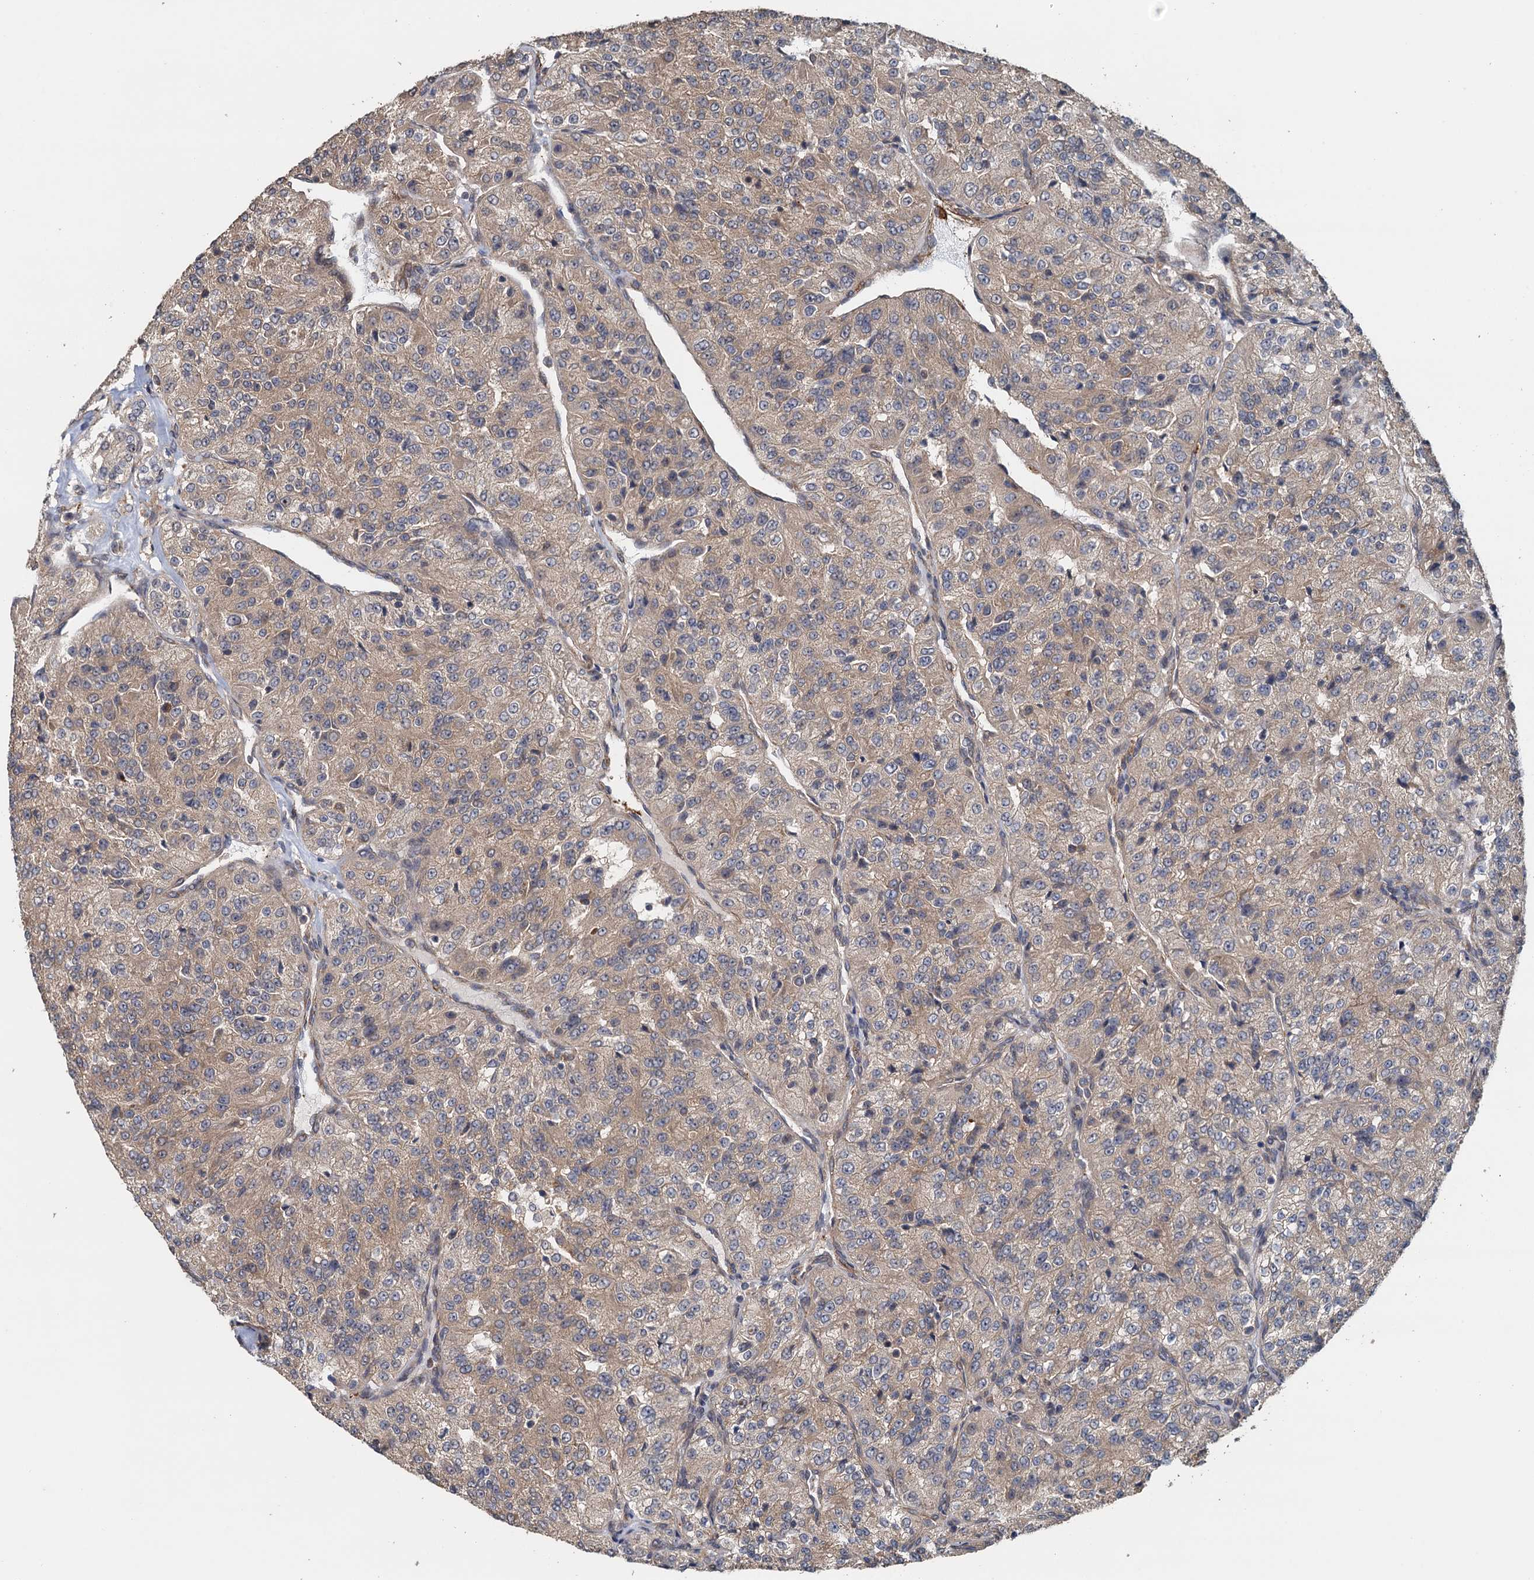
{"staining": {"intensity": "moderate", "quantity": ">75%", "location": "cytoplasmic/membranous"}, "tissue": "renal cancer", "cell_type": "Tumor cells", "image_type": "cancer", "snomed": [{"axis": "morphology", "description": "Adenocarcinoma, NOS"}, {"axis": "topography", "description": "Kidney"}], "caption": "The histopathology image demonstrates staining of adenocarcinoma (renal), revealing moderate cytoplasmic/membranous protein positivity (brown color) within tumor cells. (brown staining indicates protein expression, while blue staining denotes nuclei).", "gene": "MEAK7", "patient": {"sex": "female", "age": 63}}